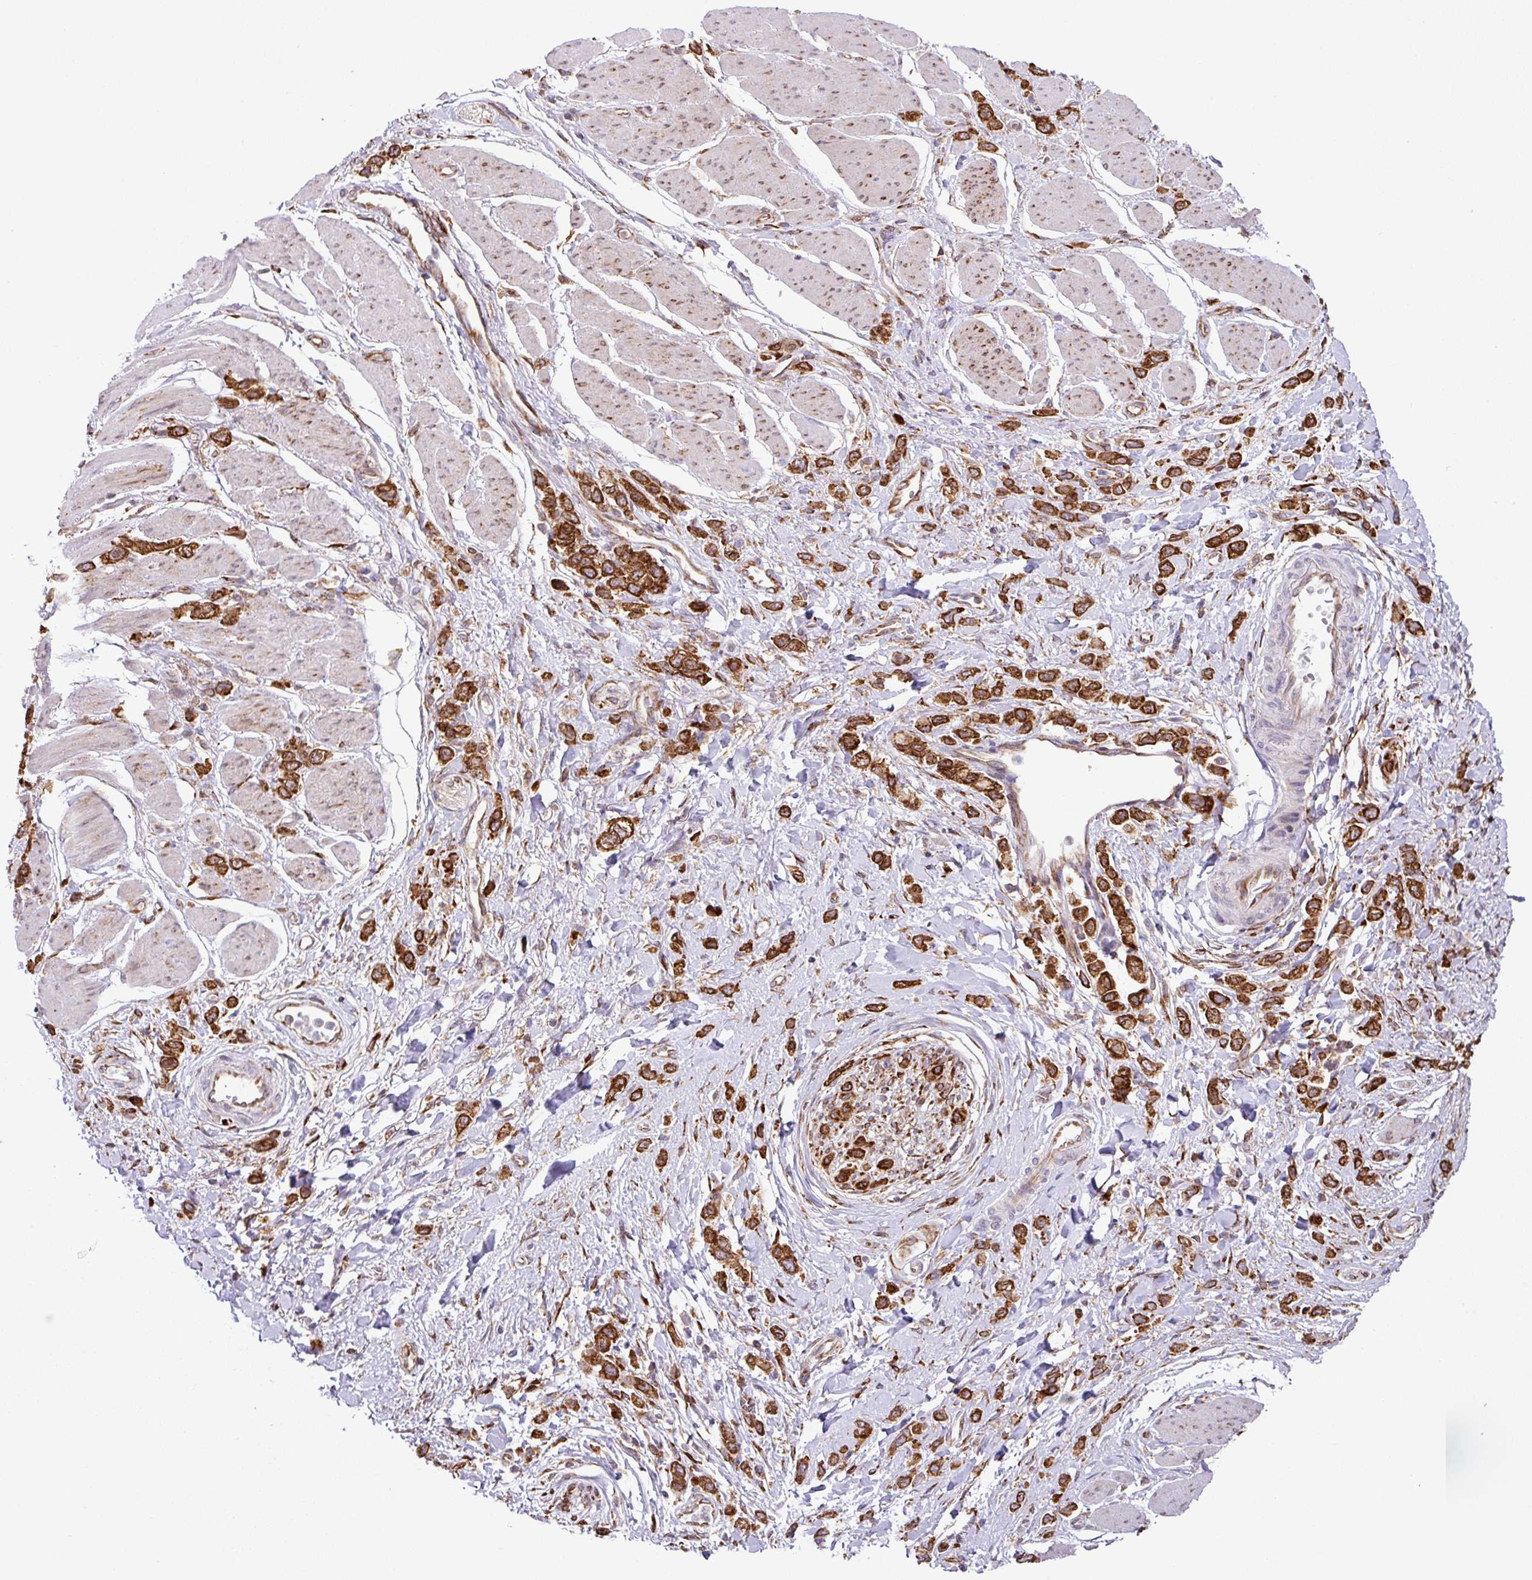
{"staining": {"intensity": "strong", "quantity": ">75%", "location": "cytoplasmic/membranous"}, "tissue": "stomach cancer", "cell_type": "Tumor cells", "image_type": "cancer", "snomed": [{"axis": "morphology", "description": "Adenocarcinoma, NOS"}, {"axis": "topography", "description": "Stomach"}], "caption": "There is high levels of strong cytoplasmic/membranous positivity in tumor cells of stomach adenocarcinoma, as demonstrated by immunohistochemical staining (brown color).", "gene": "SLC39A7", "patient": {"sex": "female", "age": 65}}